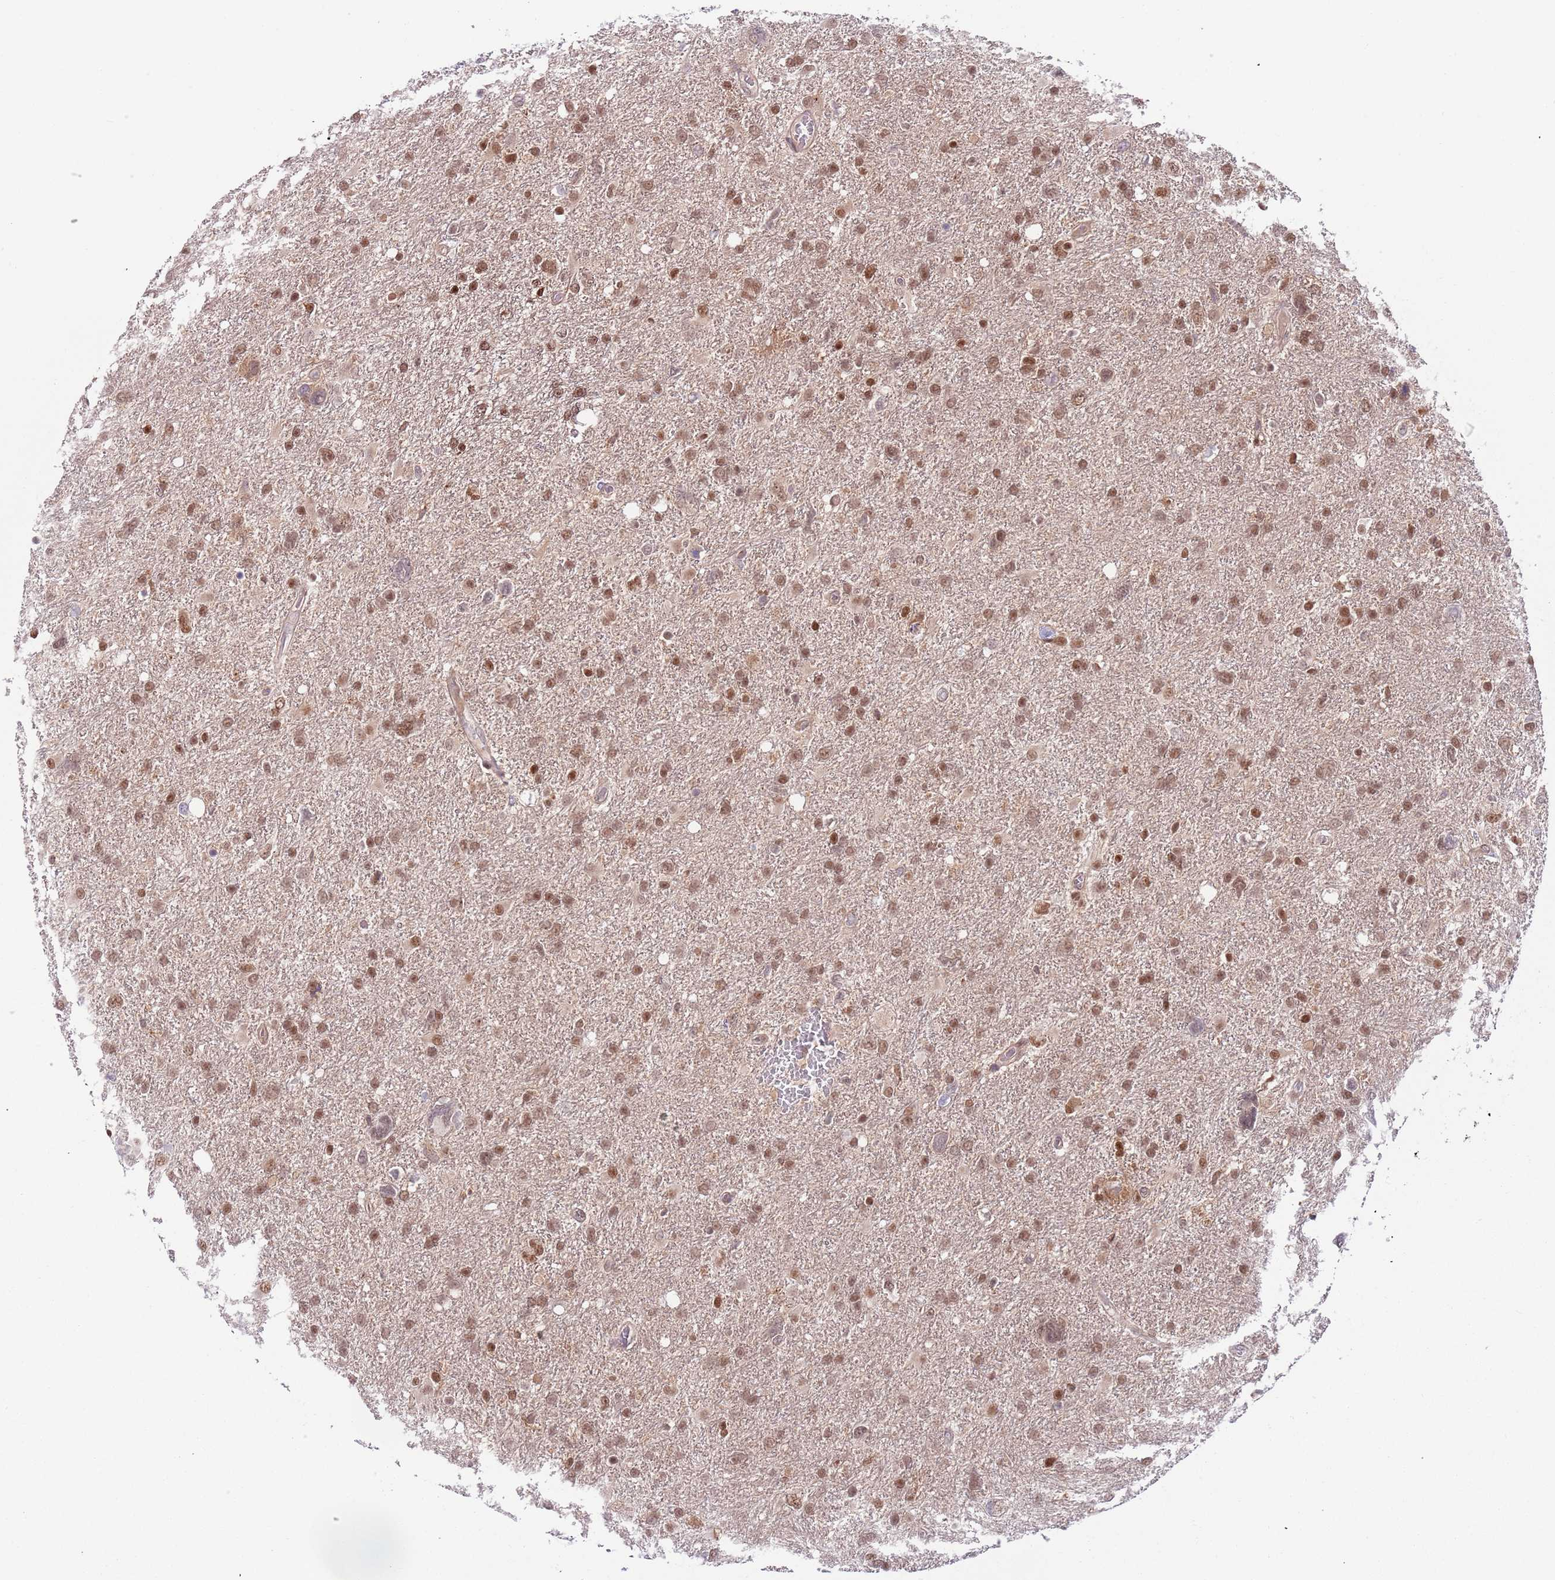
{"staining": {"intensity": "moderate", "quantity": ">75%", "location": "nuclear"}, "tissue": "glioma", "cell_type": "Tumor cells", "image_type": "cancer", "snomed": [{"axis": "morphology", "description": "Glioma, malignant, High grade"}, {"axis": "topography", "description": "Brain"}], "caption": "Protein analysis of glioma tissue shows moderate nuclear staining in approximately >75% of tumor cells.", "gene": "RMND5B", "patient": {"sex": "male", "age": 61}}